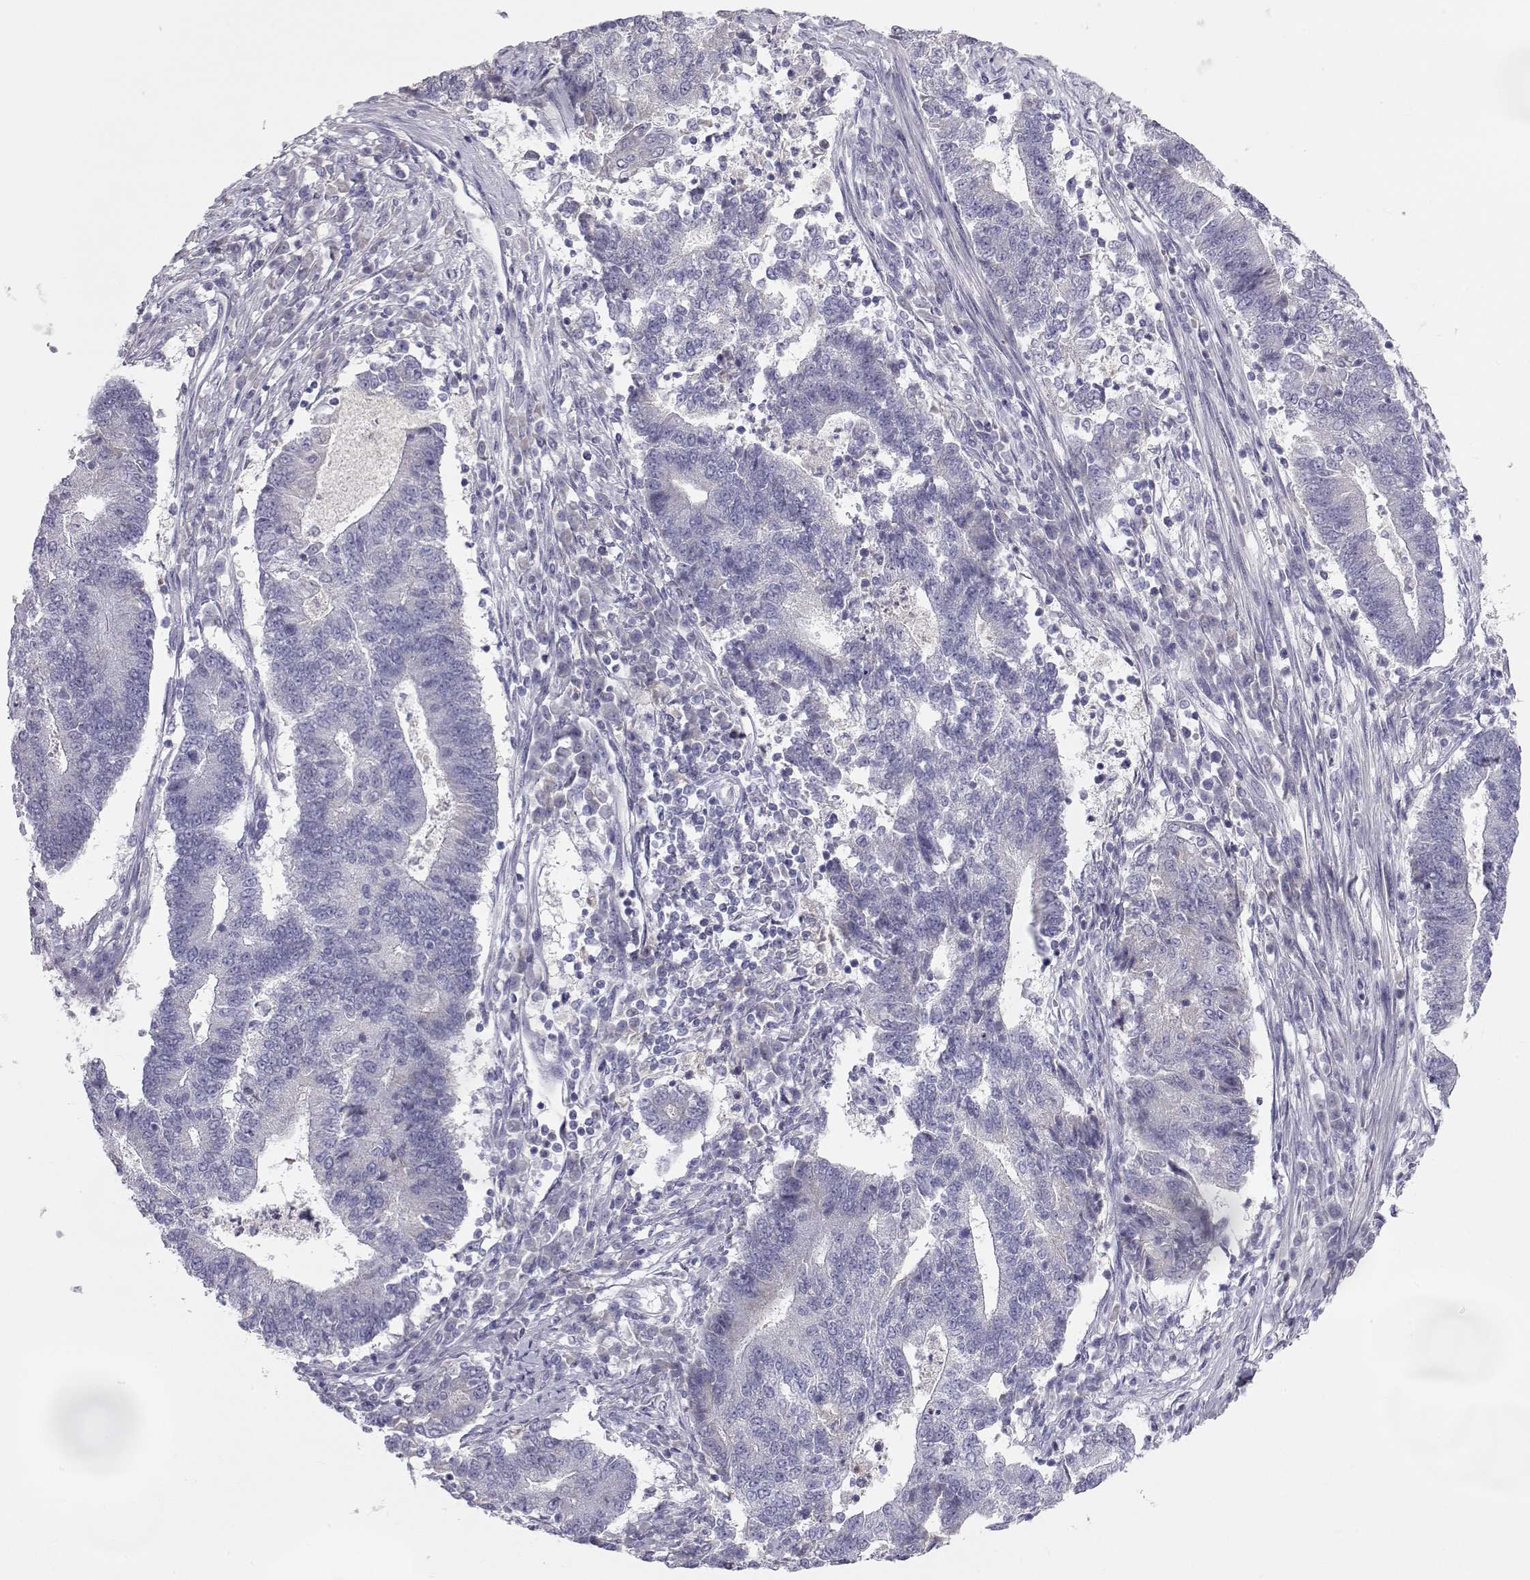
{"staining": {"intensity": "negative", "quantity": "none", "location": "none"}, "tissue": "endometrial cancer", "cell_type": "Tumor cells", "image_type": "cancer", "snomed": [{"axis": "morphology", "description": "Adenocarcinoma, NOS"}, {"axis": "topography", "description": "Uterus"}, {"axis": "topography", "description": "Endometrium"}], "caption": "High magnification brightfield microscopy of endometrial cancer stained with DAB (3,3'-diaminobenzidine) (brown) and counterstained with hematoxylin (blue): tumor cells show no significant expression. (Immunohistochemistry, brightfield microscopy, high magnification).", "gene": "GPR26", "patient": {"sex": "female", "age": 54}}